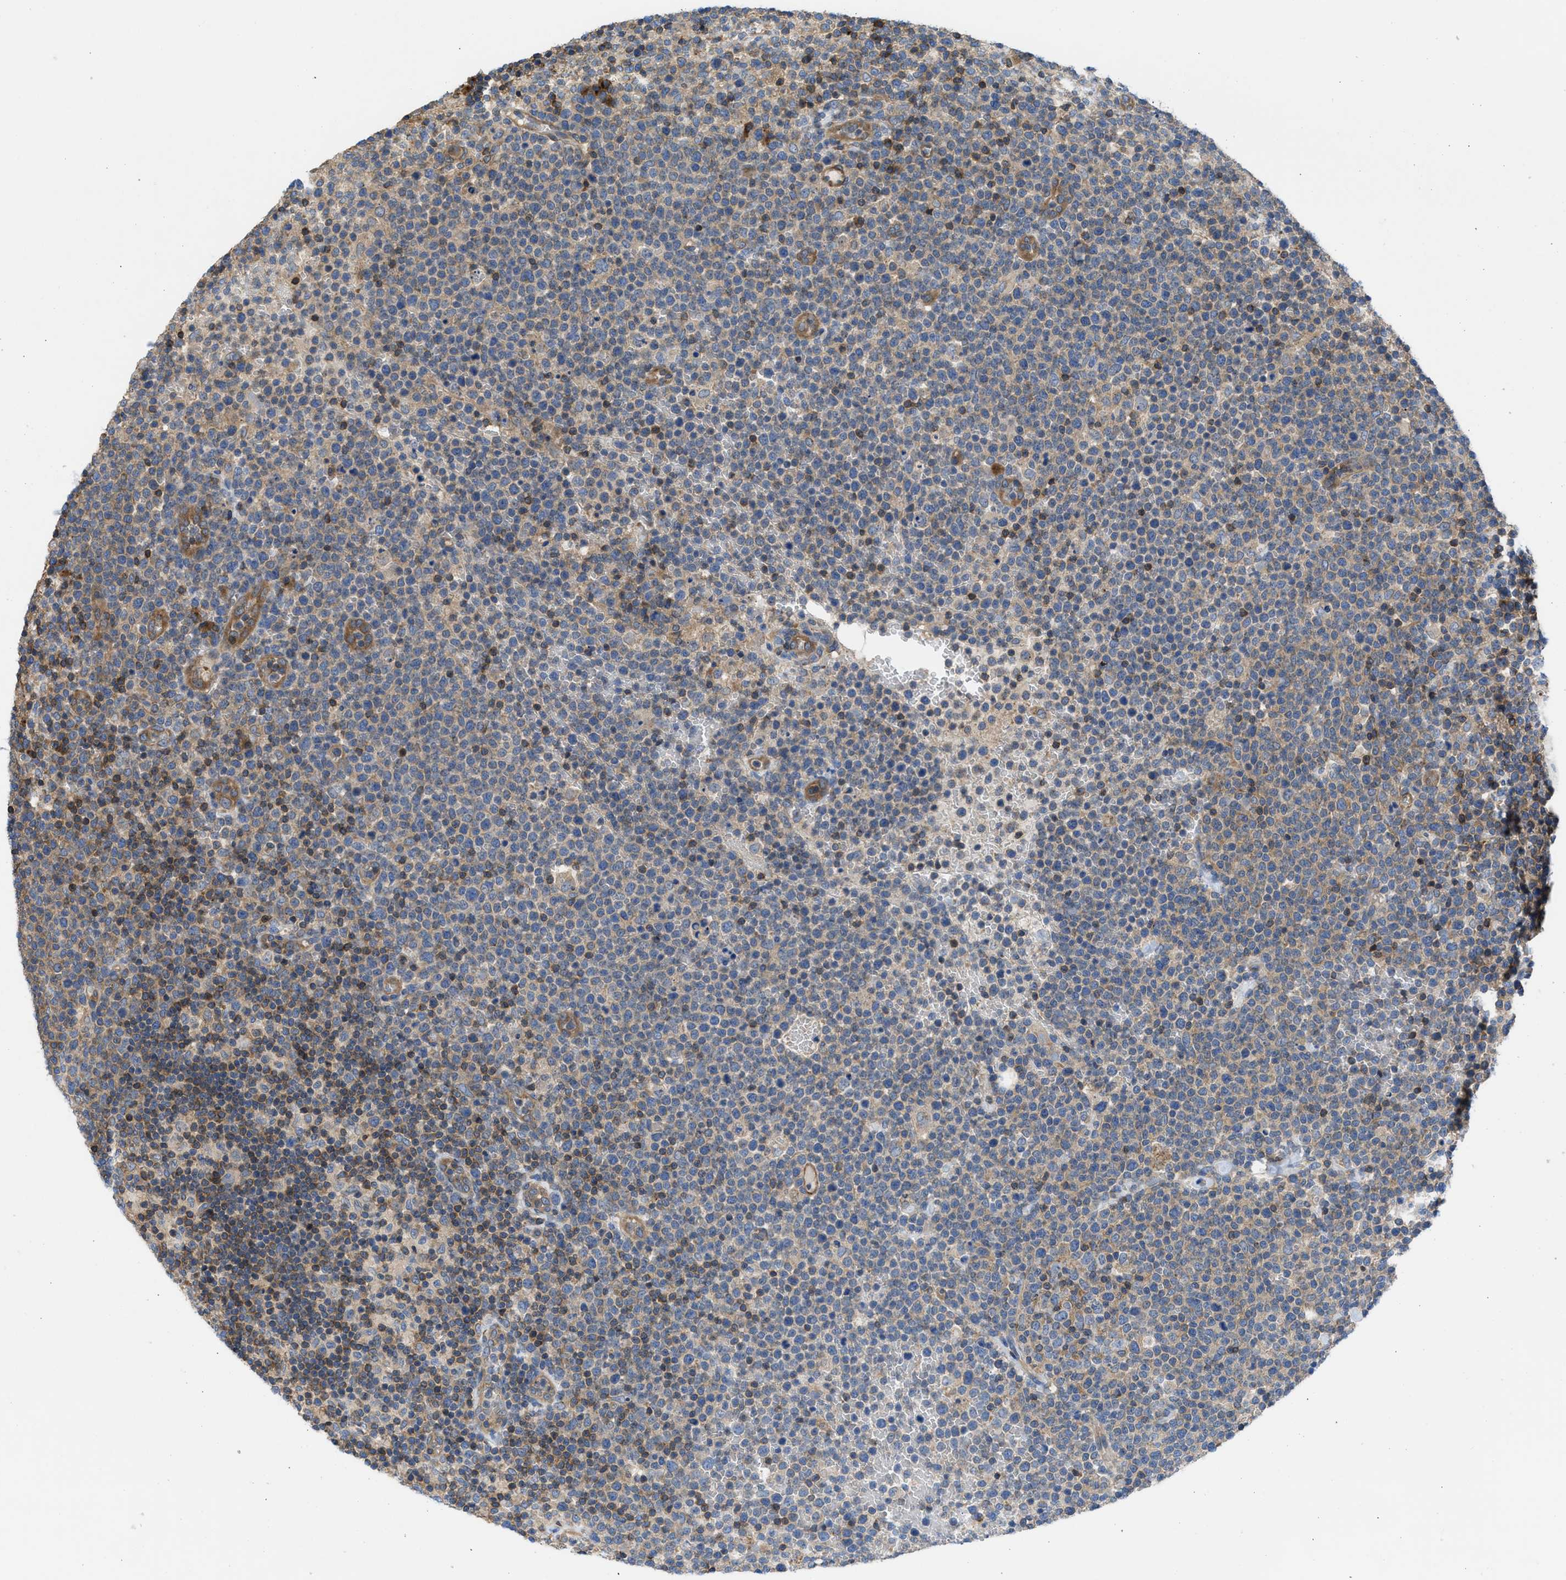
{"staining": {"intensity": "moderate", "quantity": "<25%", "location": "cytoplasmic/membranous"}, "tissue": "lymphoma", "cell_type": "Tumor cells", "image_type": "cancer", "snomed": [{"axis": "morphology", "description": "Malignant lymphoma, non-Hodgkin's type, High grade"}, {"axis": "topography", "description": "Lymph node"}], "caption": "Protein staining of malignant lymphoma, non-Hodgkin's type (high-grade) tissue exhibits moderate cytoplasmic/membranous staining in about <25% of tumor cells.", "gene": "CHKB", "patient": {"sex": "male", "age": 61}}